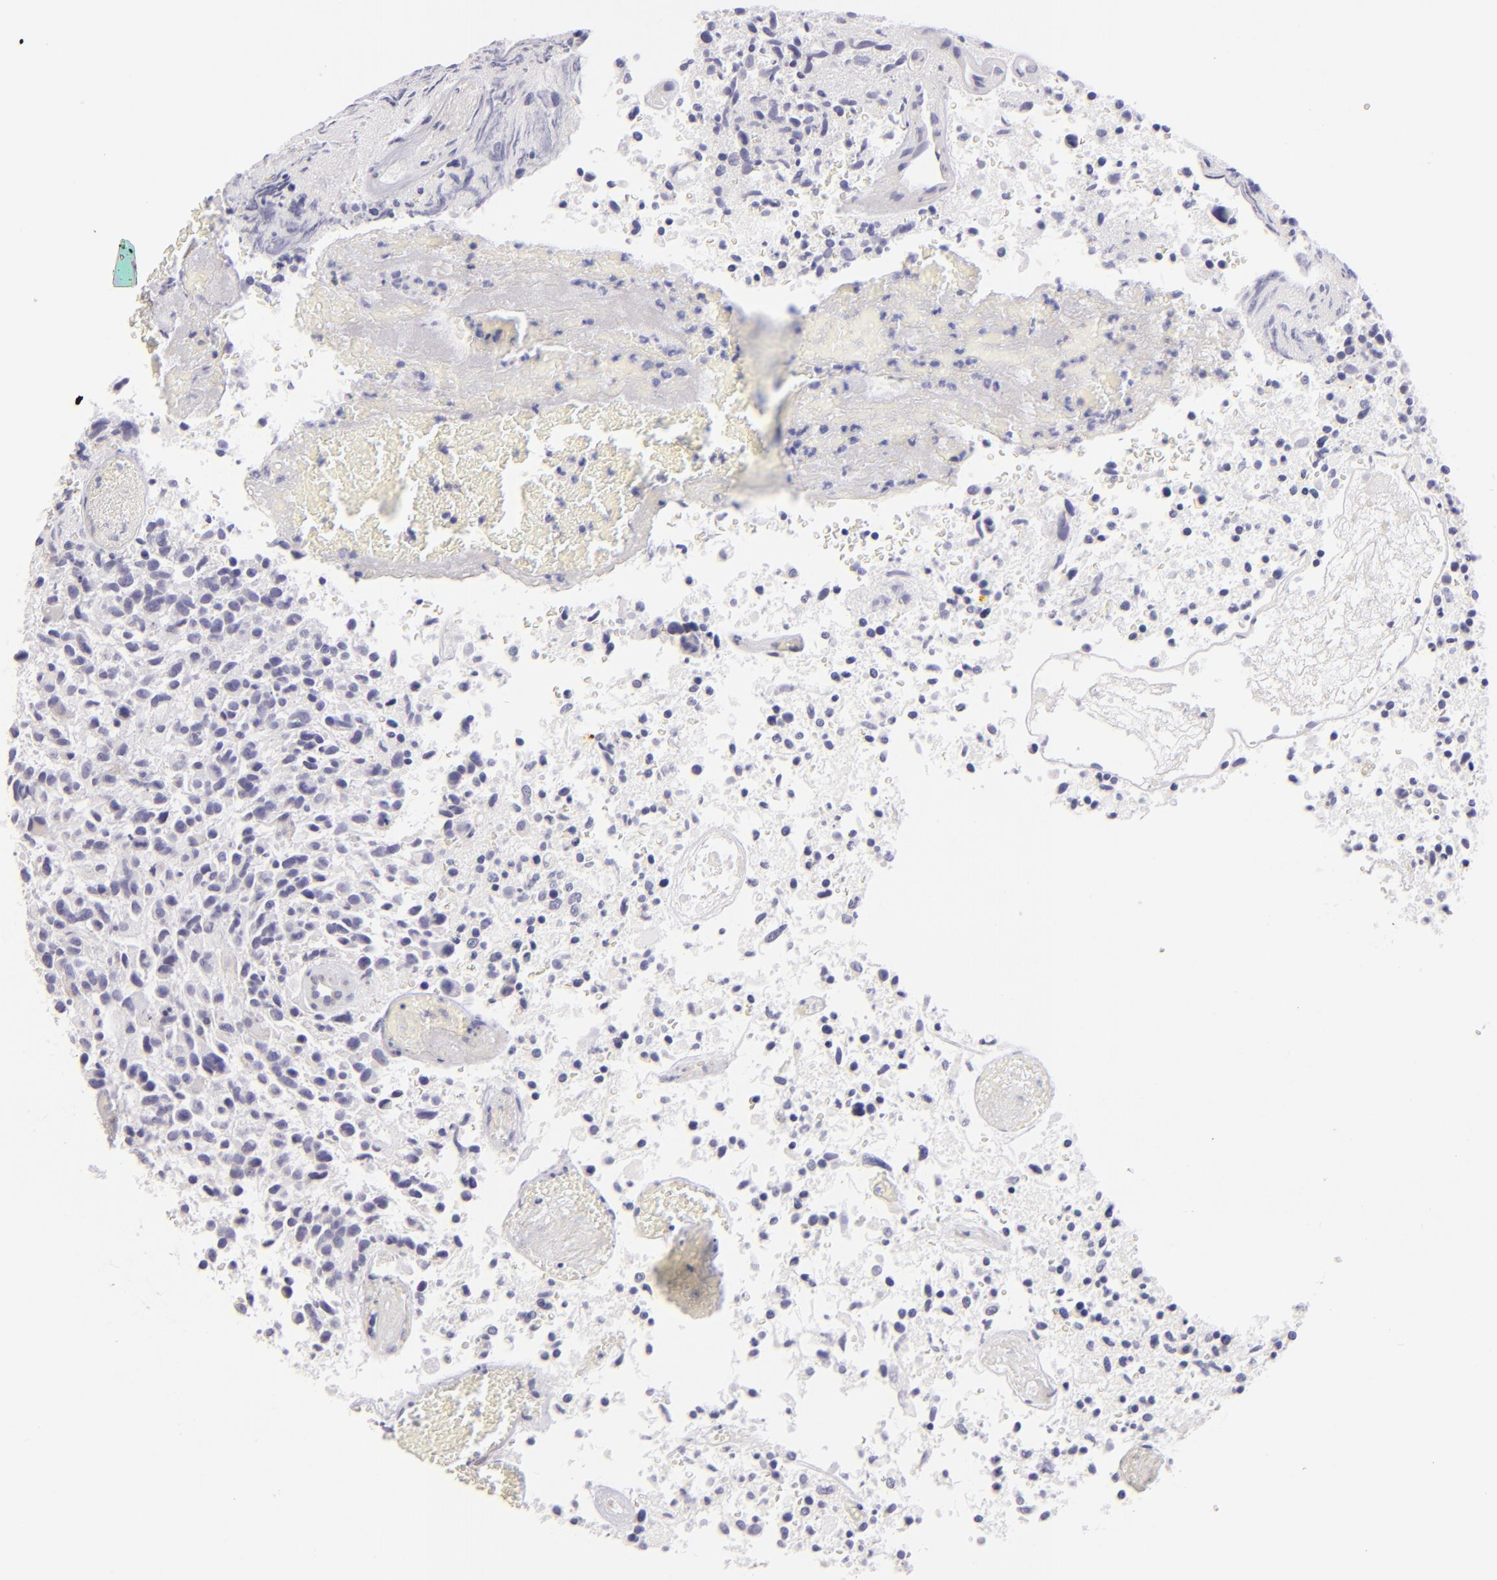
{"staining": {"intensity": "negative", "quantity": "none", "location": "none"}, "tissue": "glioma", "cell_type": "Tumor cells", "image_type": "cancer", "snomed": [{"axis": "morphology", "description": "Glioma, malignant, High grade"}, {"axis": "topography", "description": "Brain"}], "caption": "DAB (3,3'-diaminobenzidine) immunohistochemical staining of human glioma demonstrates no significant staining in tumor cells.", "gene": "CLDN4", "patient": {"sex": "male", "age": 72}}